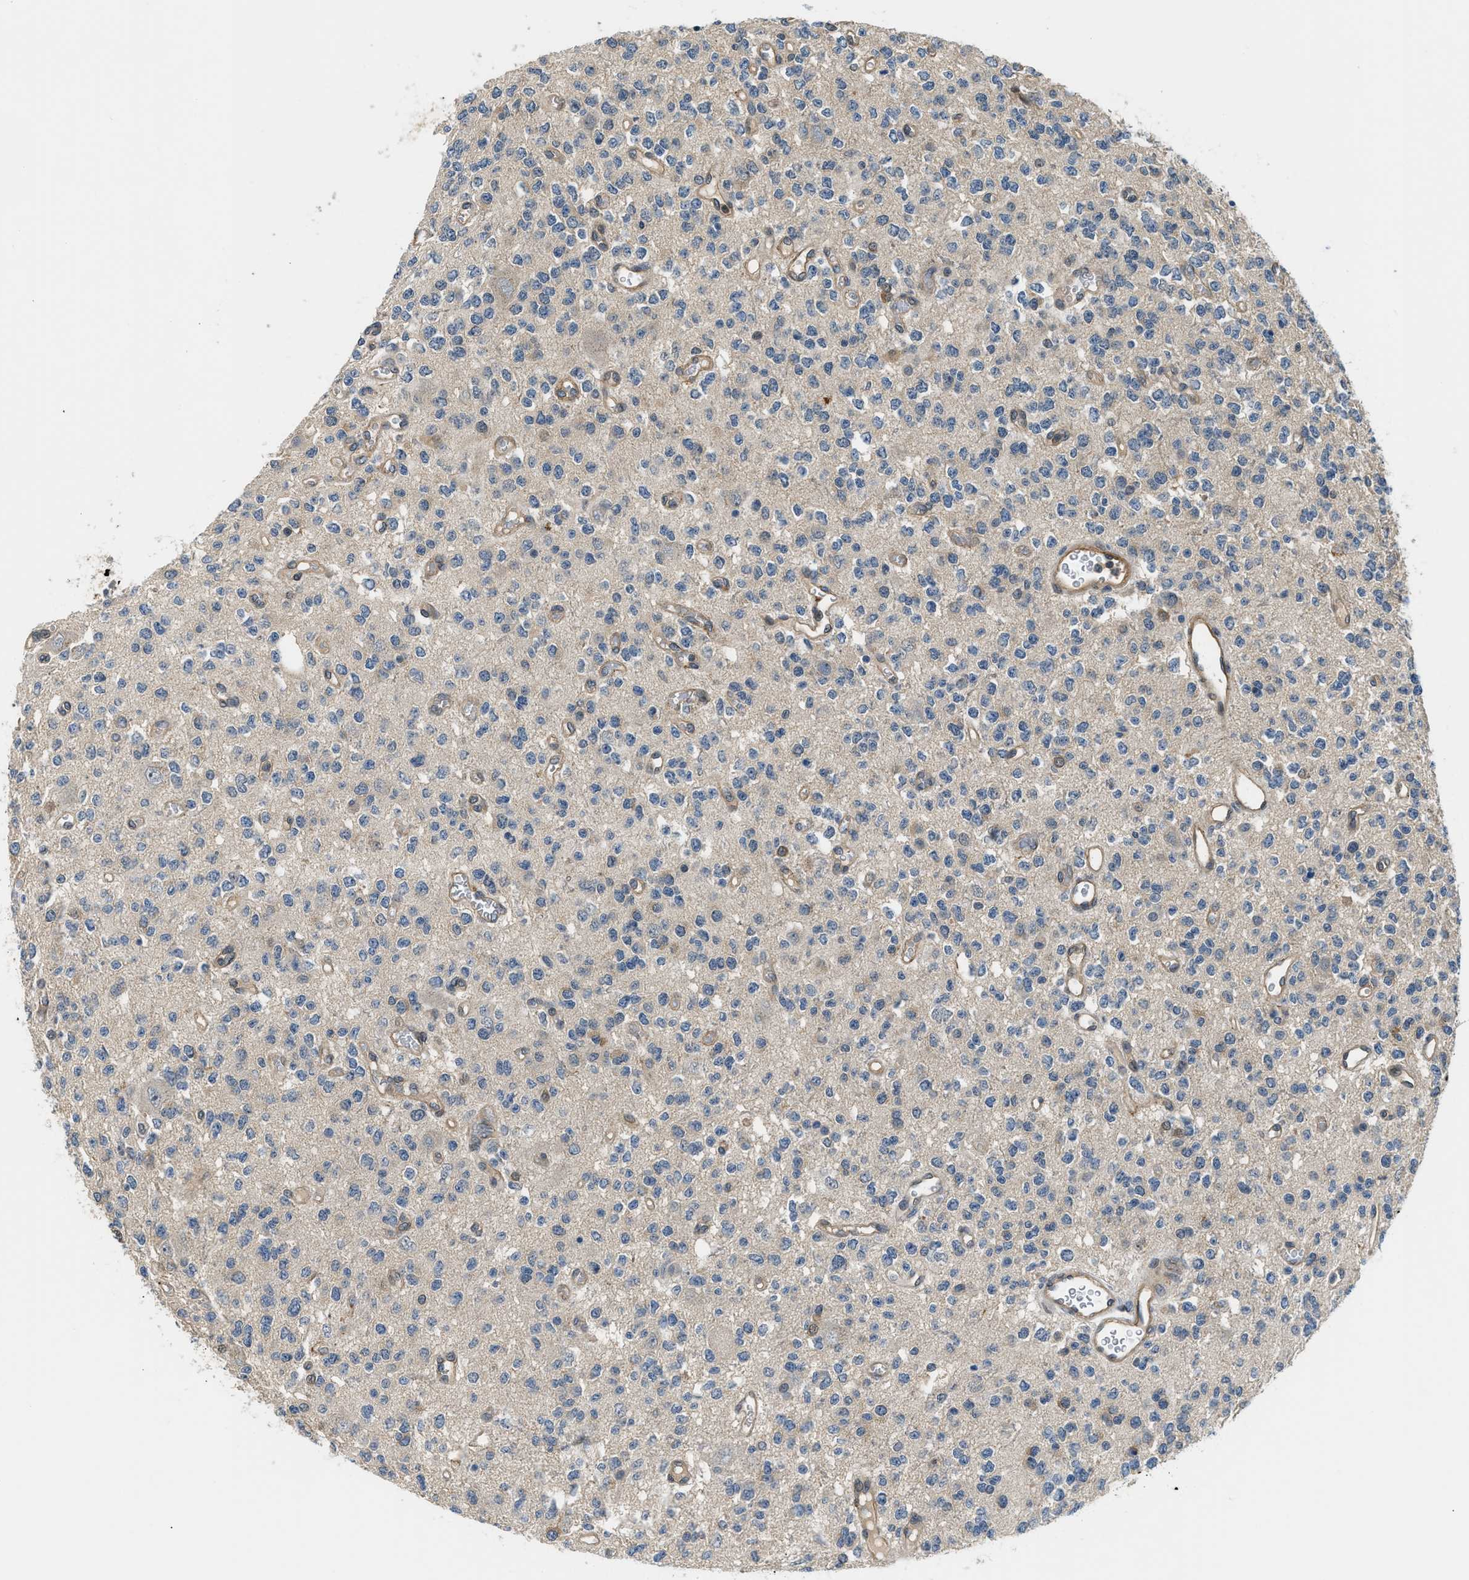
{"staining": {"intensity": "weak", "quantity": "<25%", "location": "cytoplasmic/membranous"}, "tissue": "glioma", "cell_type": "Tumor cells", "image_type": "cancer", "snomed": [{"axis": "morphology", "description": "Glioma, malignant, Low grade"}, {"axis": "topography", "description": "Brain"}], "caption": "Human glioma stained for a protein using immunohistochemistry shows no staining in tumor cells.", "gene": "CBLB", "patient": {"sex": "male", "age": 38}}